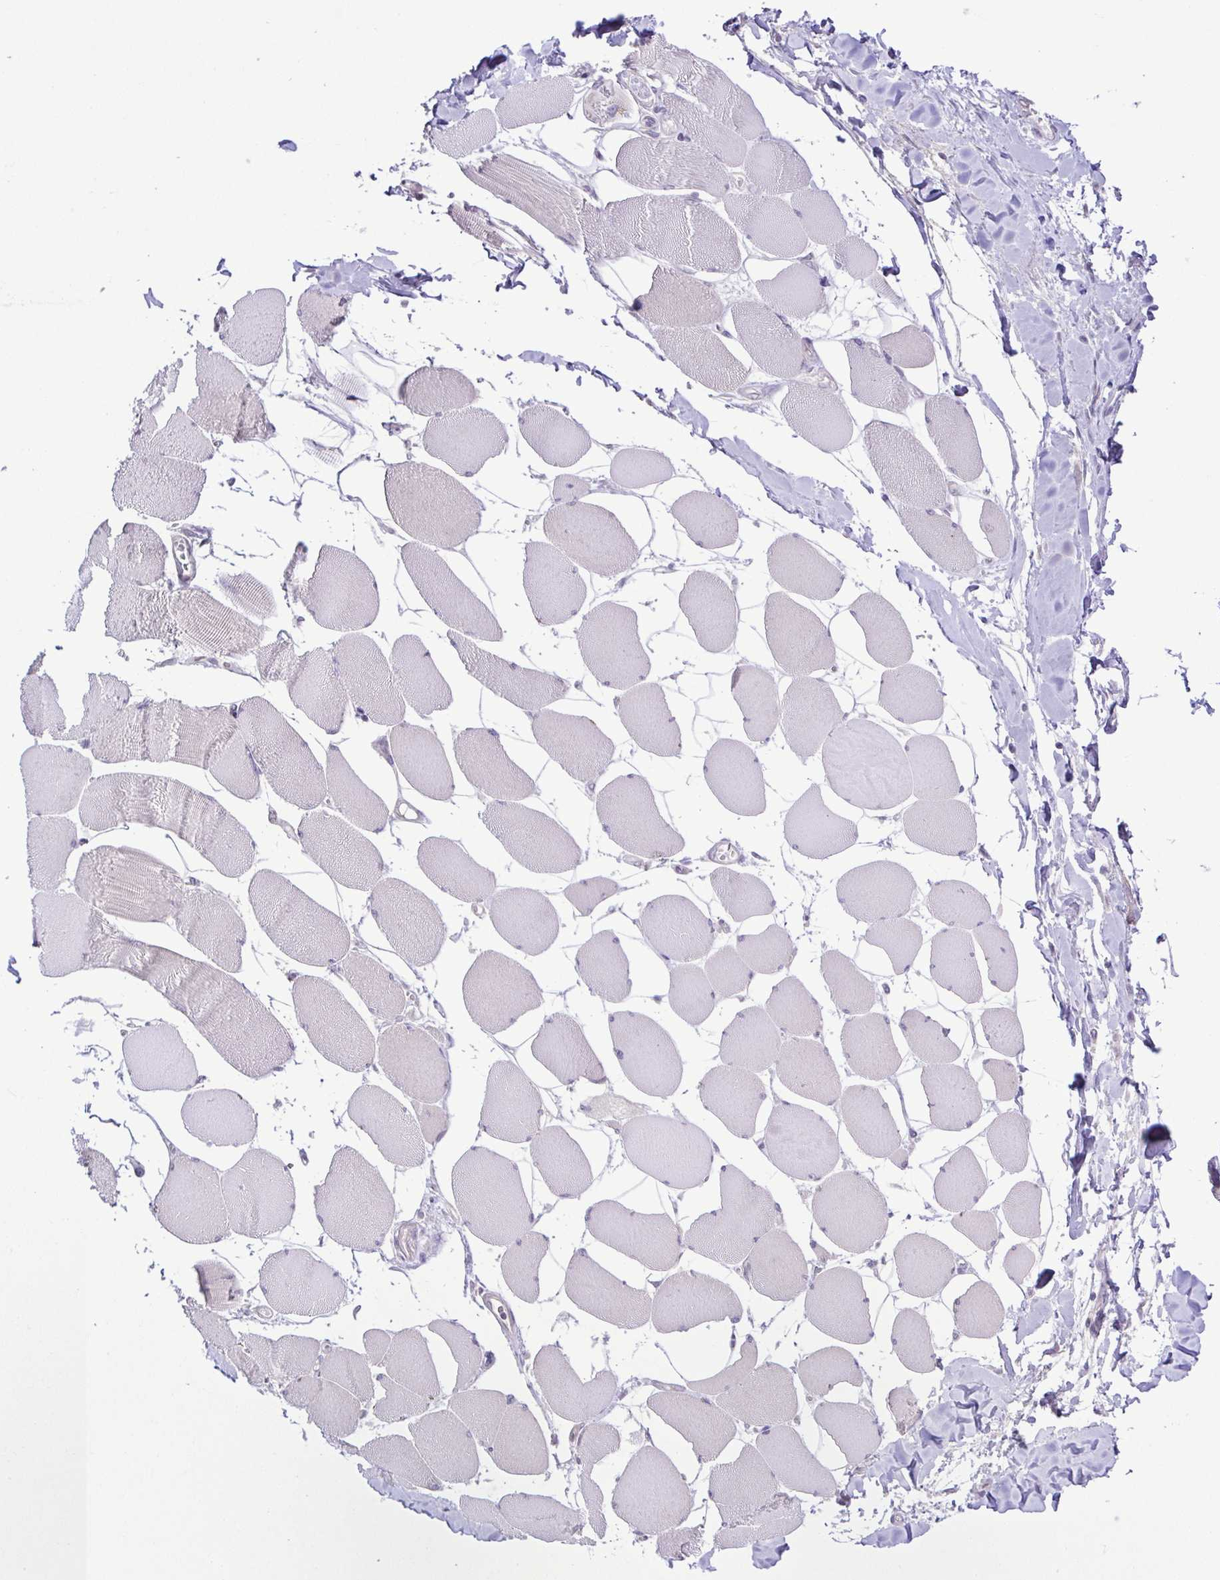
{"staining": {"intensity": "negative", "quantity": "none", "location": "none"}, "tissue": "skeletal muscle", "cell_type": "Myocytes", "image_type": "normal", "snomed": [{"axis": "morphology", "description": "Normal tissue, NOS"}, {"axis": "topography", "description": "Skeletal muscle"}], "caption": "The immunohistochemistry micrograph has no significant expression in myocytes of skeletal muscle. The staining was performed using DAB (3,3'-diaminobenzidine) to visualize the protein expression in brown, while the nuclei were stained in blue with hematoxylin (Magnification: 20x).", "gene": "IL1RN", "patient": {"sex": "female", "age": 75}}